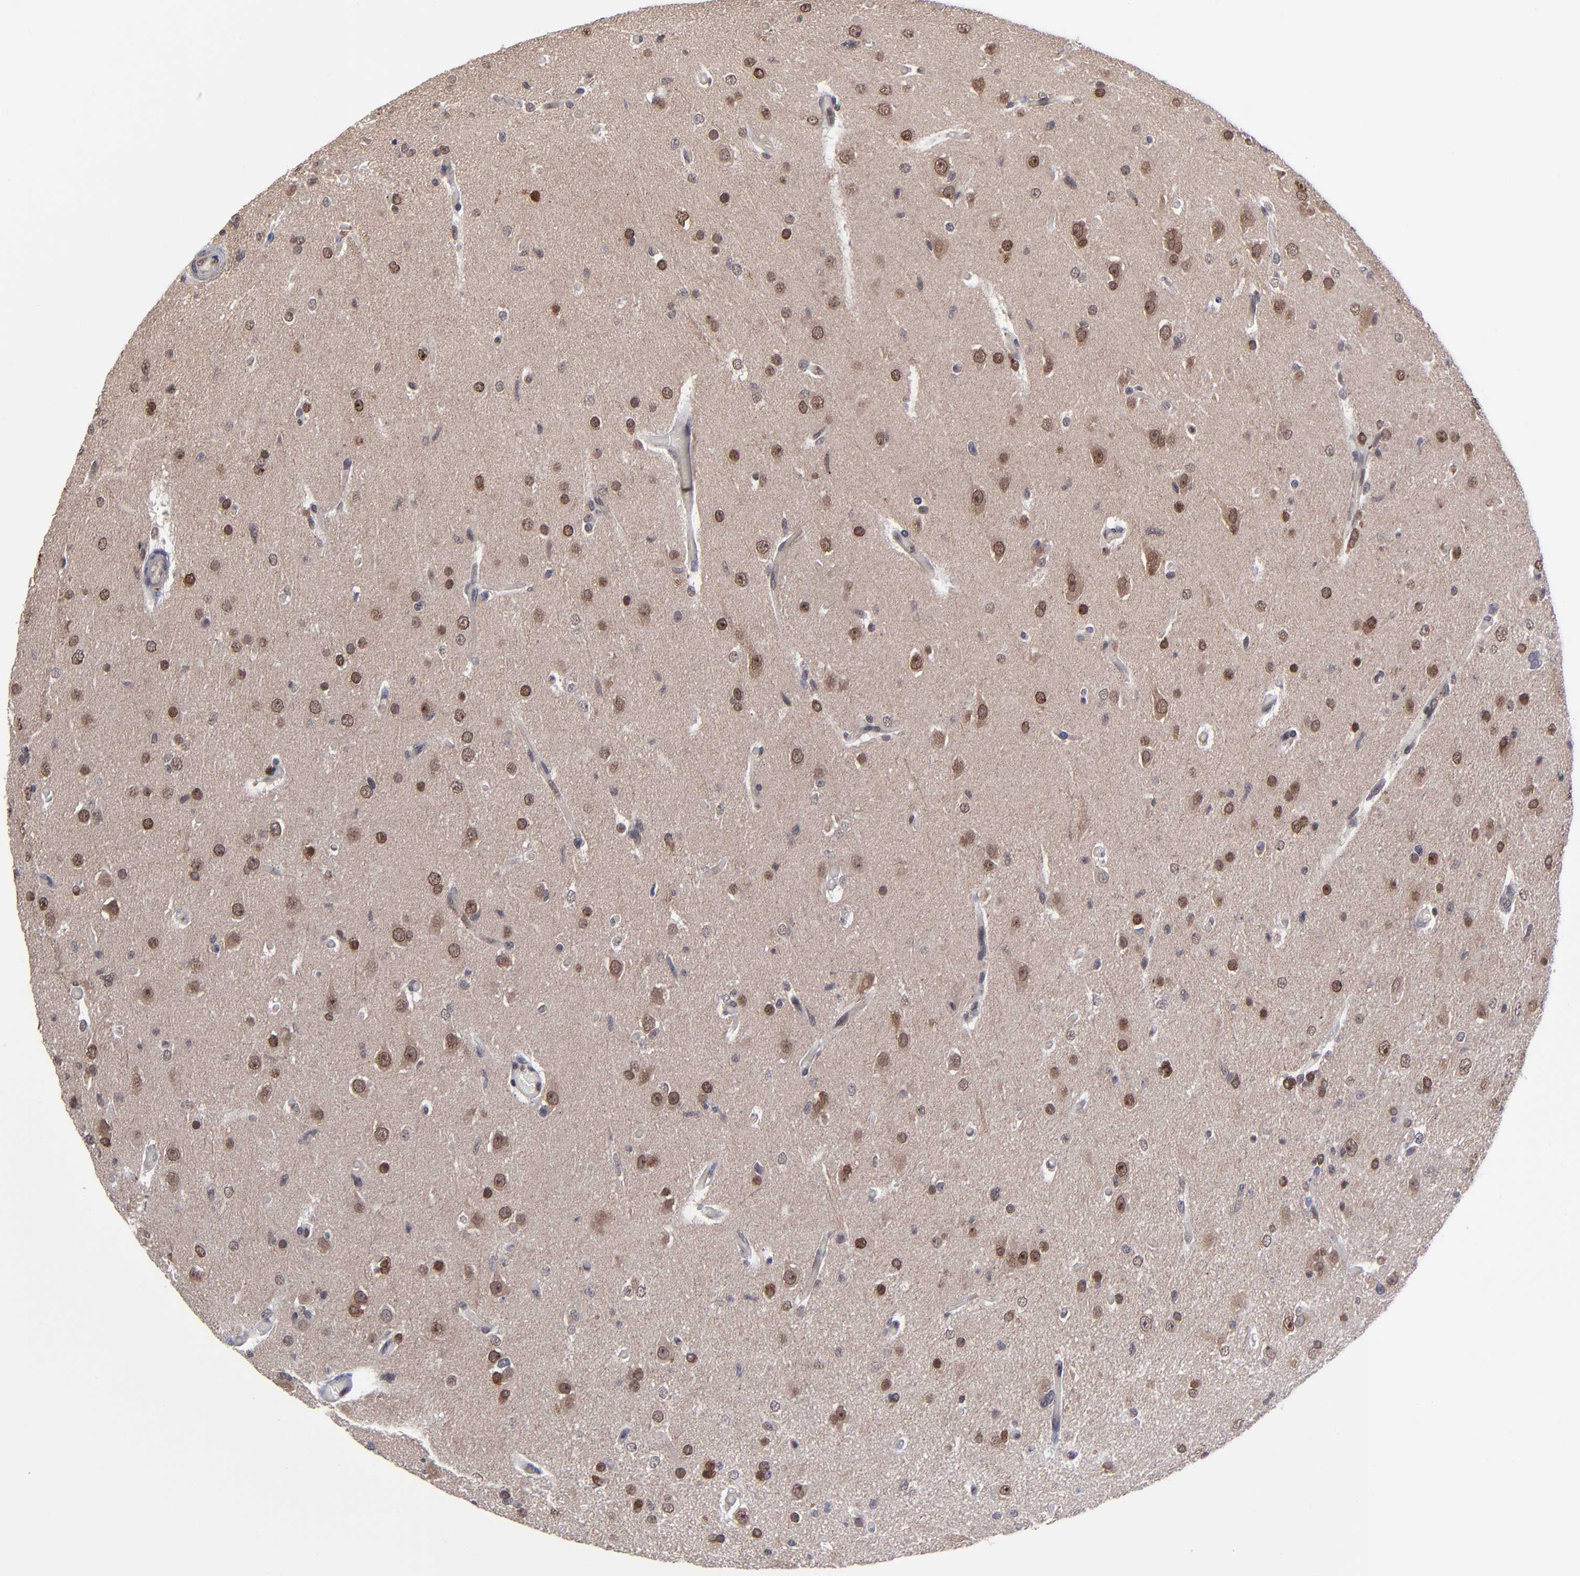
{"staining": {"intensity": "strong", "quantity": "25%-75%", "location": "nuclear"}, "tissue": "glioma", "cell_type": "Tumor cells", "image_type": "cancer", "snomed": [{"axis": "morphology", "description": "Glioma, malignant, High grade"}, {"axis": "topography", "description": "Brain"}], "caption": "DAB immunohistochemical staining of human malignant glioma (high-grade) demonstrates strong nuclear protein staining in about 25%-75% of tumor cells.", "gene": "ZNF419", "patient": {"sex": "male", "age": 33}}